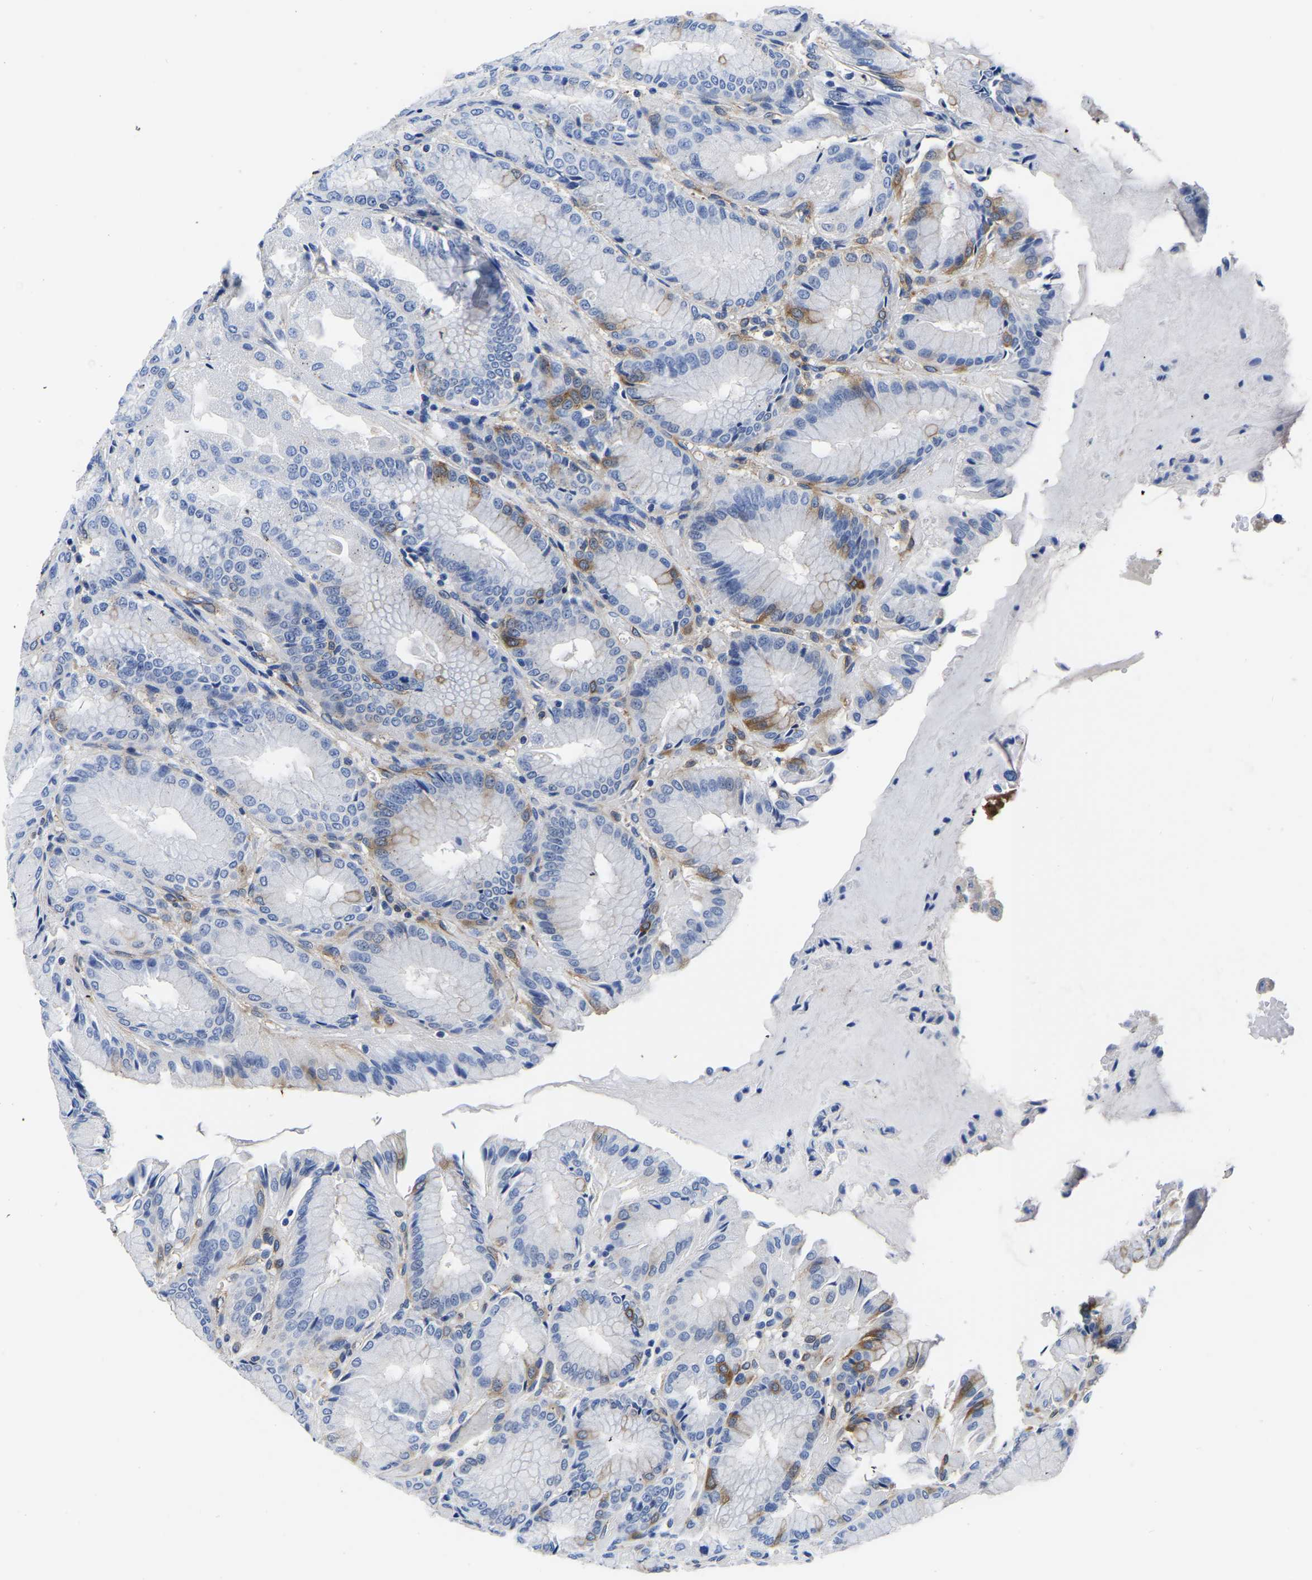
{"staining": {"intensity": "moderate", "quantity": "<25%", "location": "cytoplasmic/membranous"}, "tissue": "stomach", "cell_type": "Glandular cells", "image_type": "normal", "snomed": [{"axis": "morphology", "description": "Normal tissue, NOS"}, {"axis": "topography", "description": "Stomach, upper"}], "caption": "Moderate cytoplasmic/membranous positivity for a protein is appreciated in approximately <25% of glandular cells of normal stomach using immunohistochemistry.", "gene": "TFG", "patient": {"sex": "male", "age": 72}}